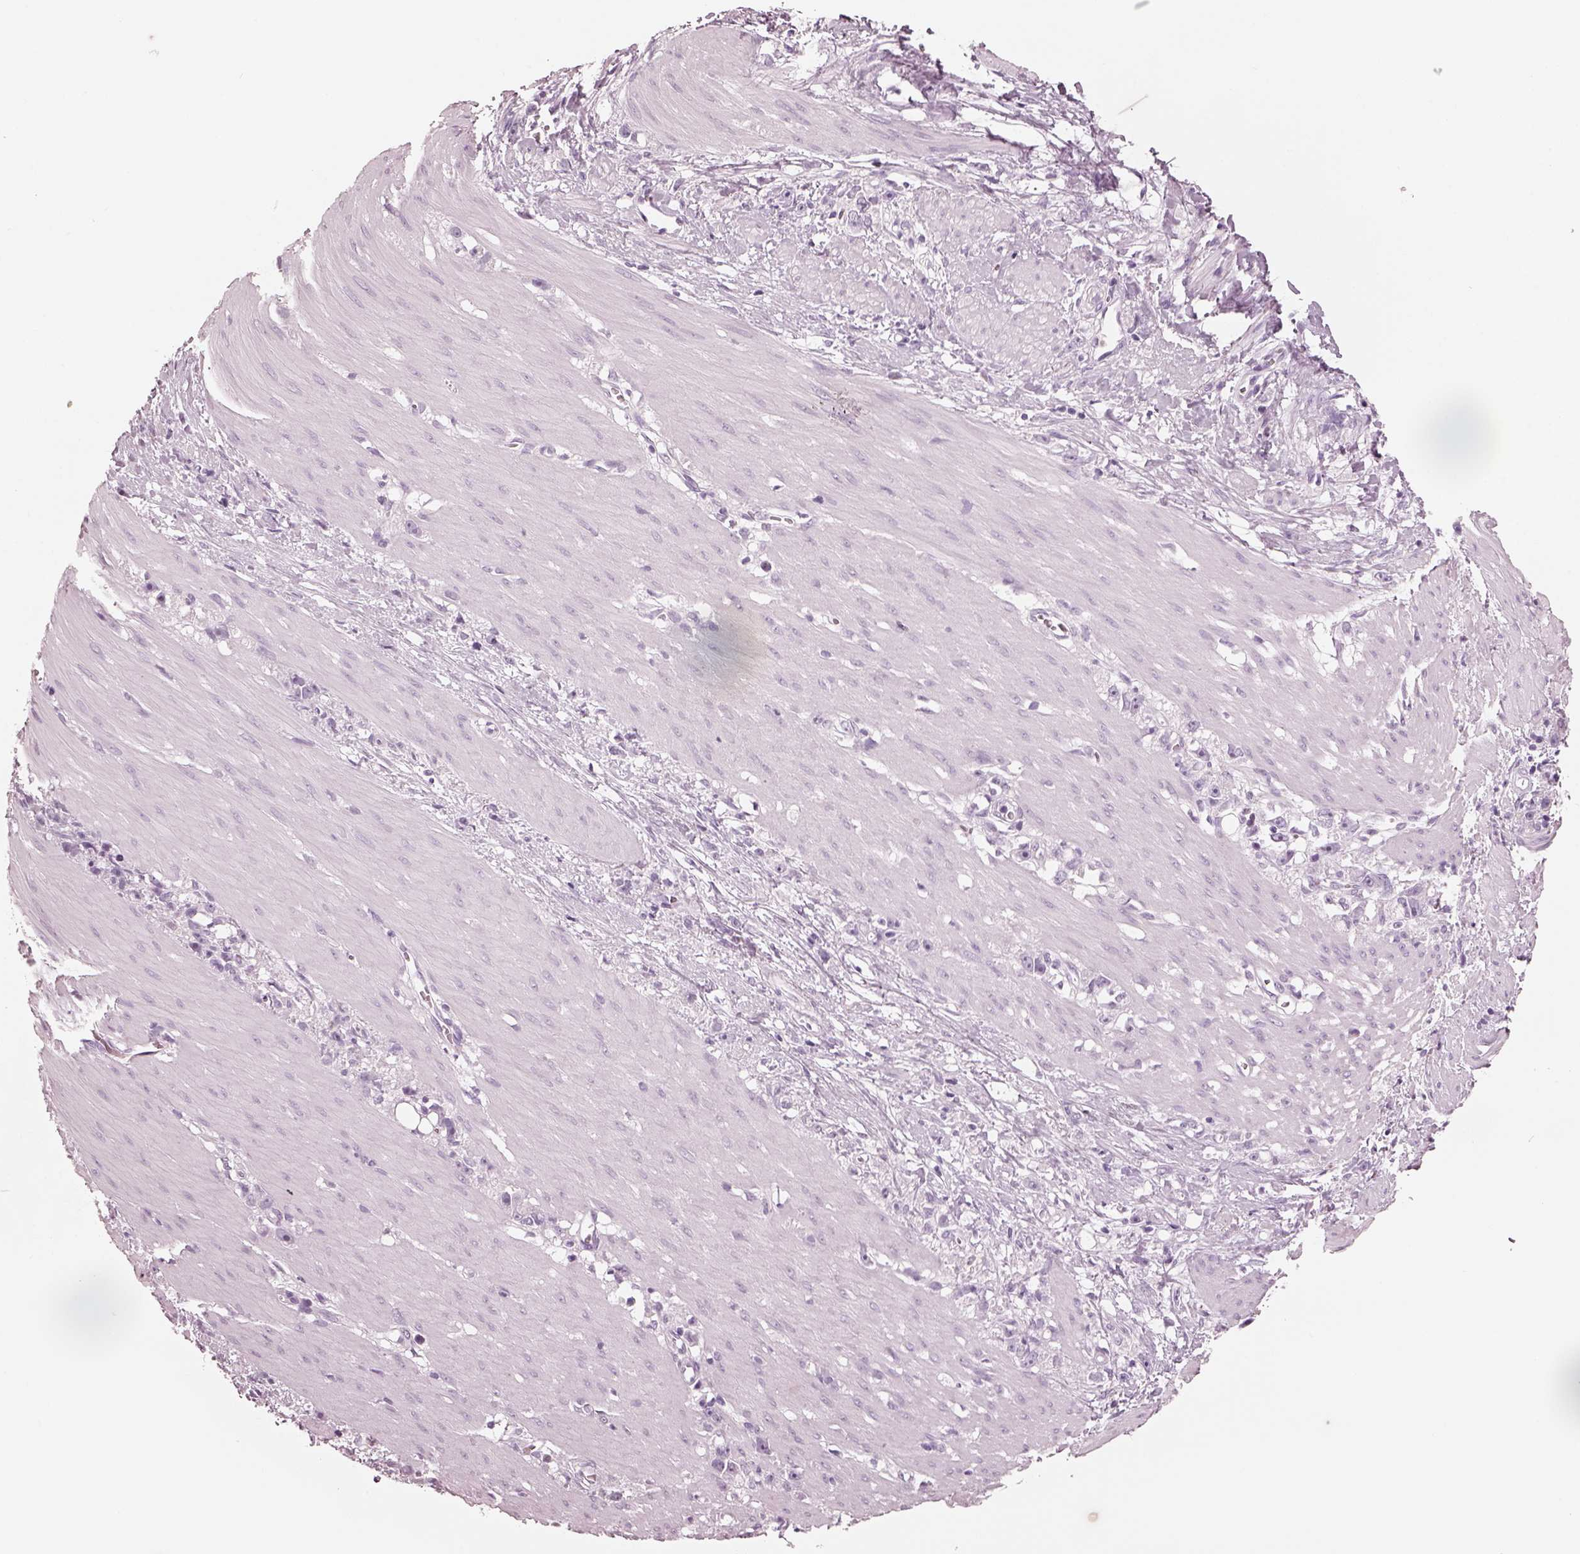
{"staining": {"intensity": "negative", "quantity": "none", "location": "none"}, "tissue": "stomach cancer", "cell_type": "Tumor cells", "image_type": "cancer", "snomed": [{"axis": "morphology", "description": "Adenocarcinoma, NOS"}, {"axis": "topography", "description": "Stomach"}], "caption": "This histopathology image is of stomach cancer (adenocarcinoma) stained with immunohistochemistry to label a protein in brown with the nuclei are counter-stained blue. There is no expression in tumor cells.", "gene": "CSH1", "patient": {"sex": "female", "age": 59}}